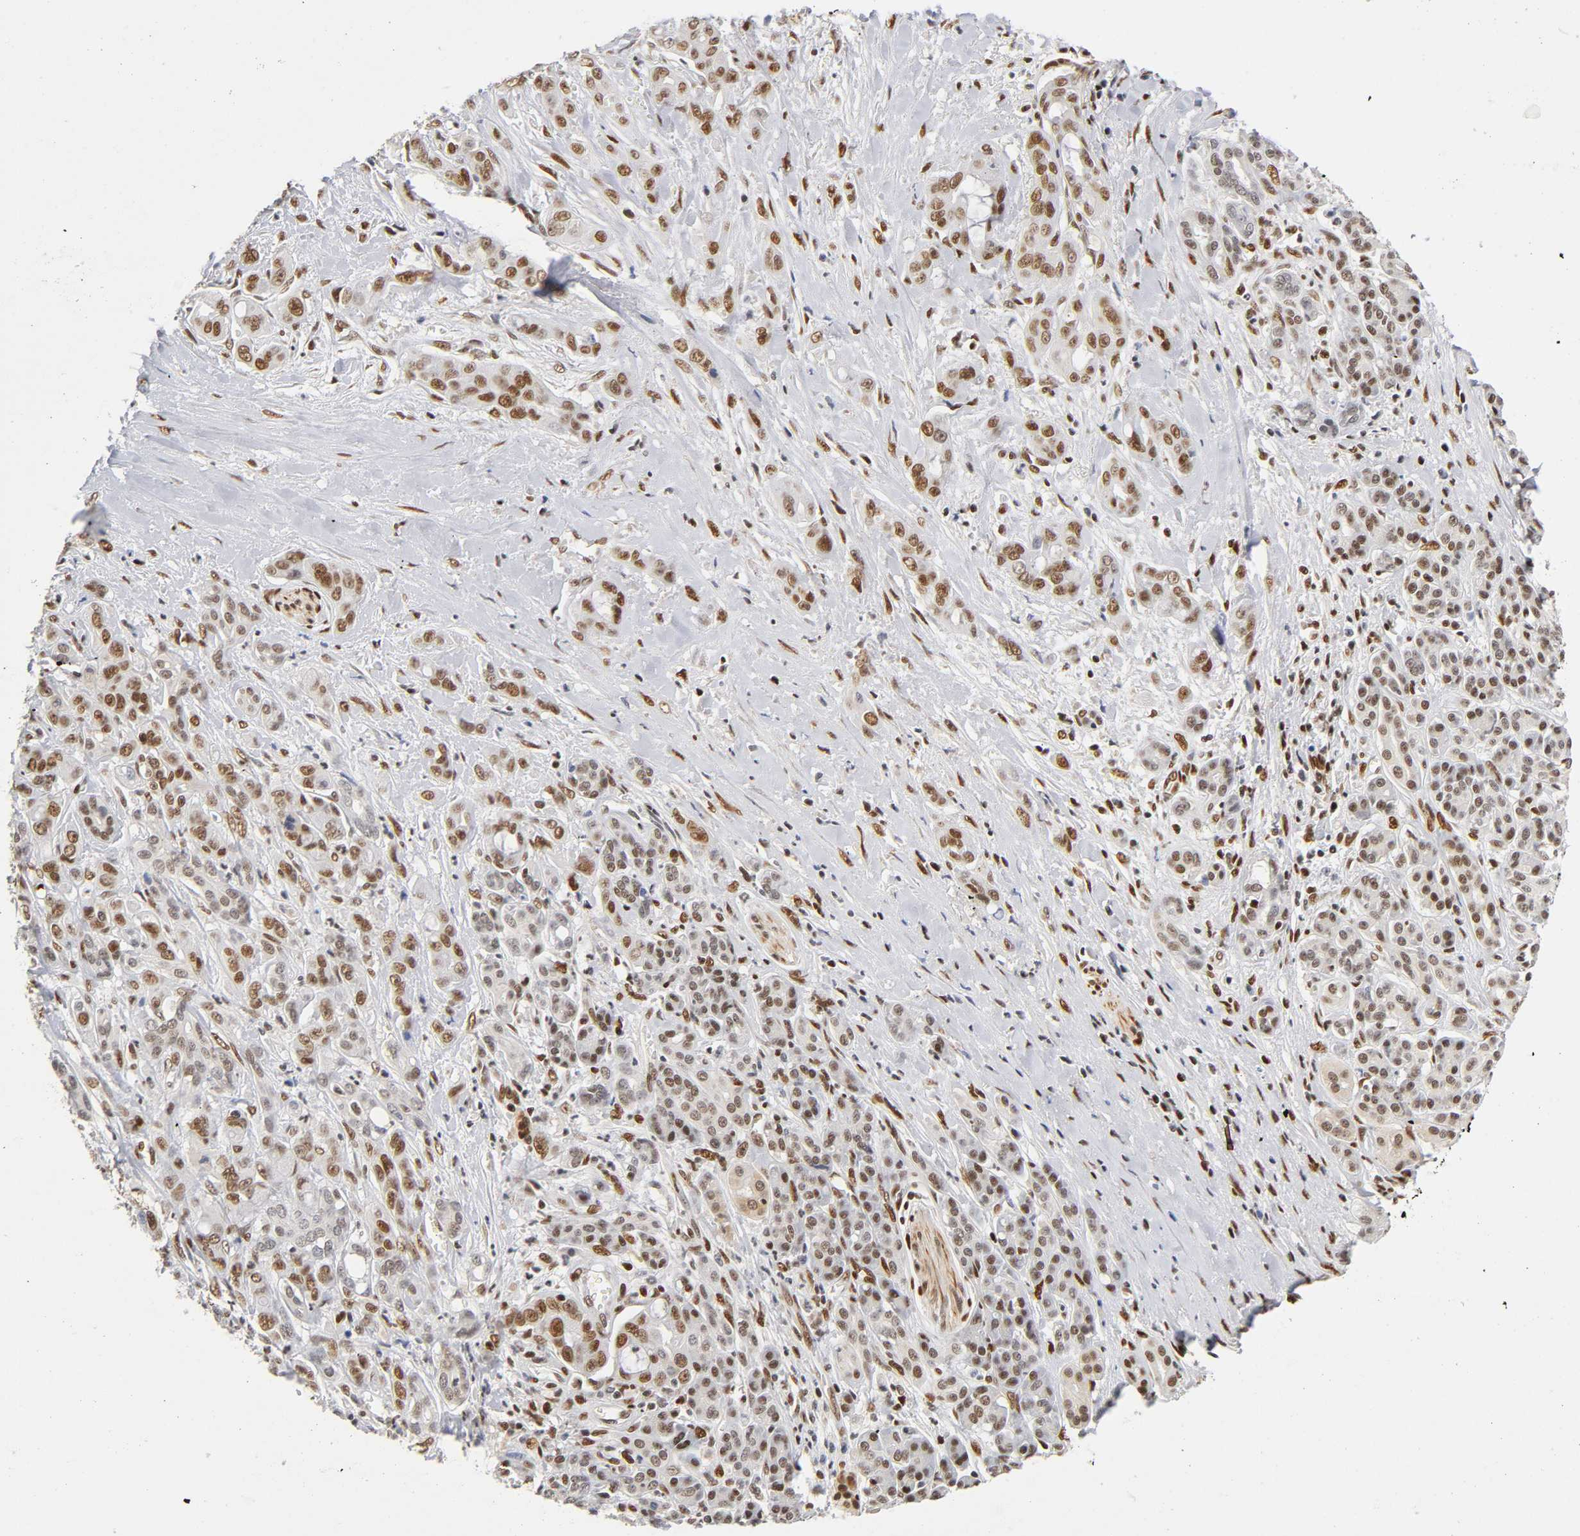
{"staining": {"intensity": "moderate", "quantity": "25%-75%", "location": "nuclear"}, "tissue": "pancreatic cancer", "cell_type": "Tumor cells", "image_type": "cancer", "snomed": [{"axis": "morphology", "description": "Adenocarcinoma, NOS"}, {"axis": "topography", "description": "Pancreas"}], "caption": "A brown stain labels moderate nuclear positivity of a protein in human pancreatic adenocarcinoma tumor cells. The protein of interest is stained brown, and the nuclei are stained in blue (DAB IHC with brightfield microscopy, high magnification).", "gene": "NR3C1", "patient": {"sex": "male", "age": 59}}